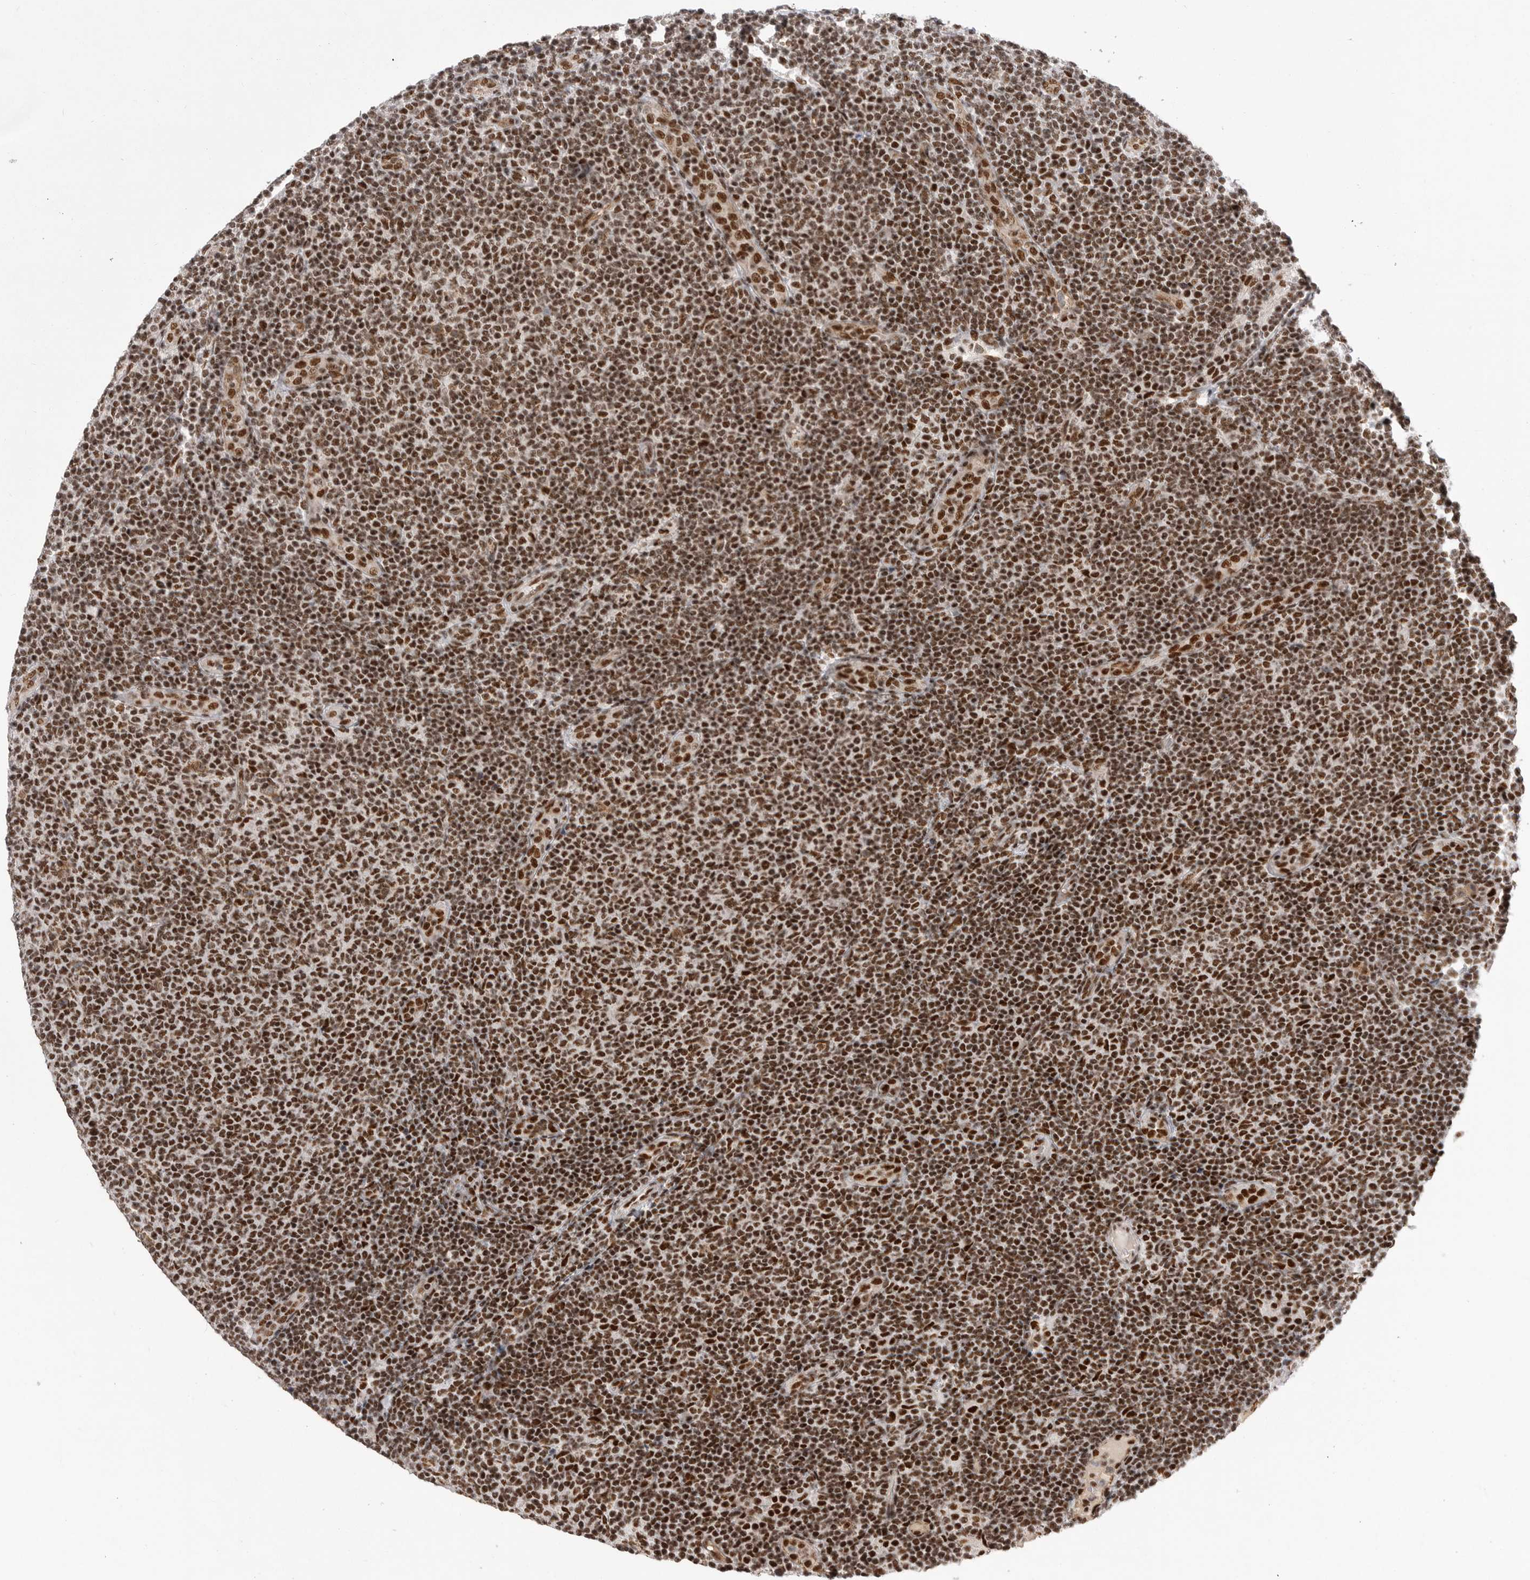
{"staining": {"intensity": "strong", "quantity": ">75%", "location": "nuclear"}, "tissue": "lymphoma", "cell_type": "Tumor cells", "image_type": "cancer", "snomed": [{"axis": "morphology", "description": "Malignant lymphoma, non-Hodgkin's type, Low grade"}, {"axis": "topography", "description": "Lymph node"}], "caption": "This histopathology image displays low-grade malignant lymphoma, non-Hodgkin's type stained with IHC to label a protein in brown. The nuclear of tumor cells show strong positivity for the protein. Nuclei are counter-stained blue.", "gene": "PPP1R8", "patient": {"sex": "male", "age": 66}}